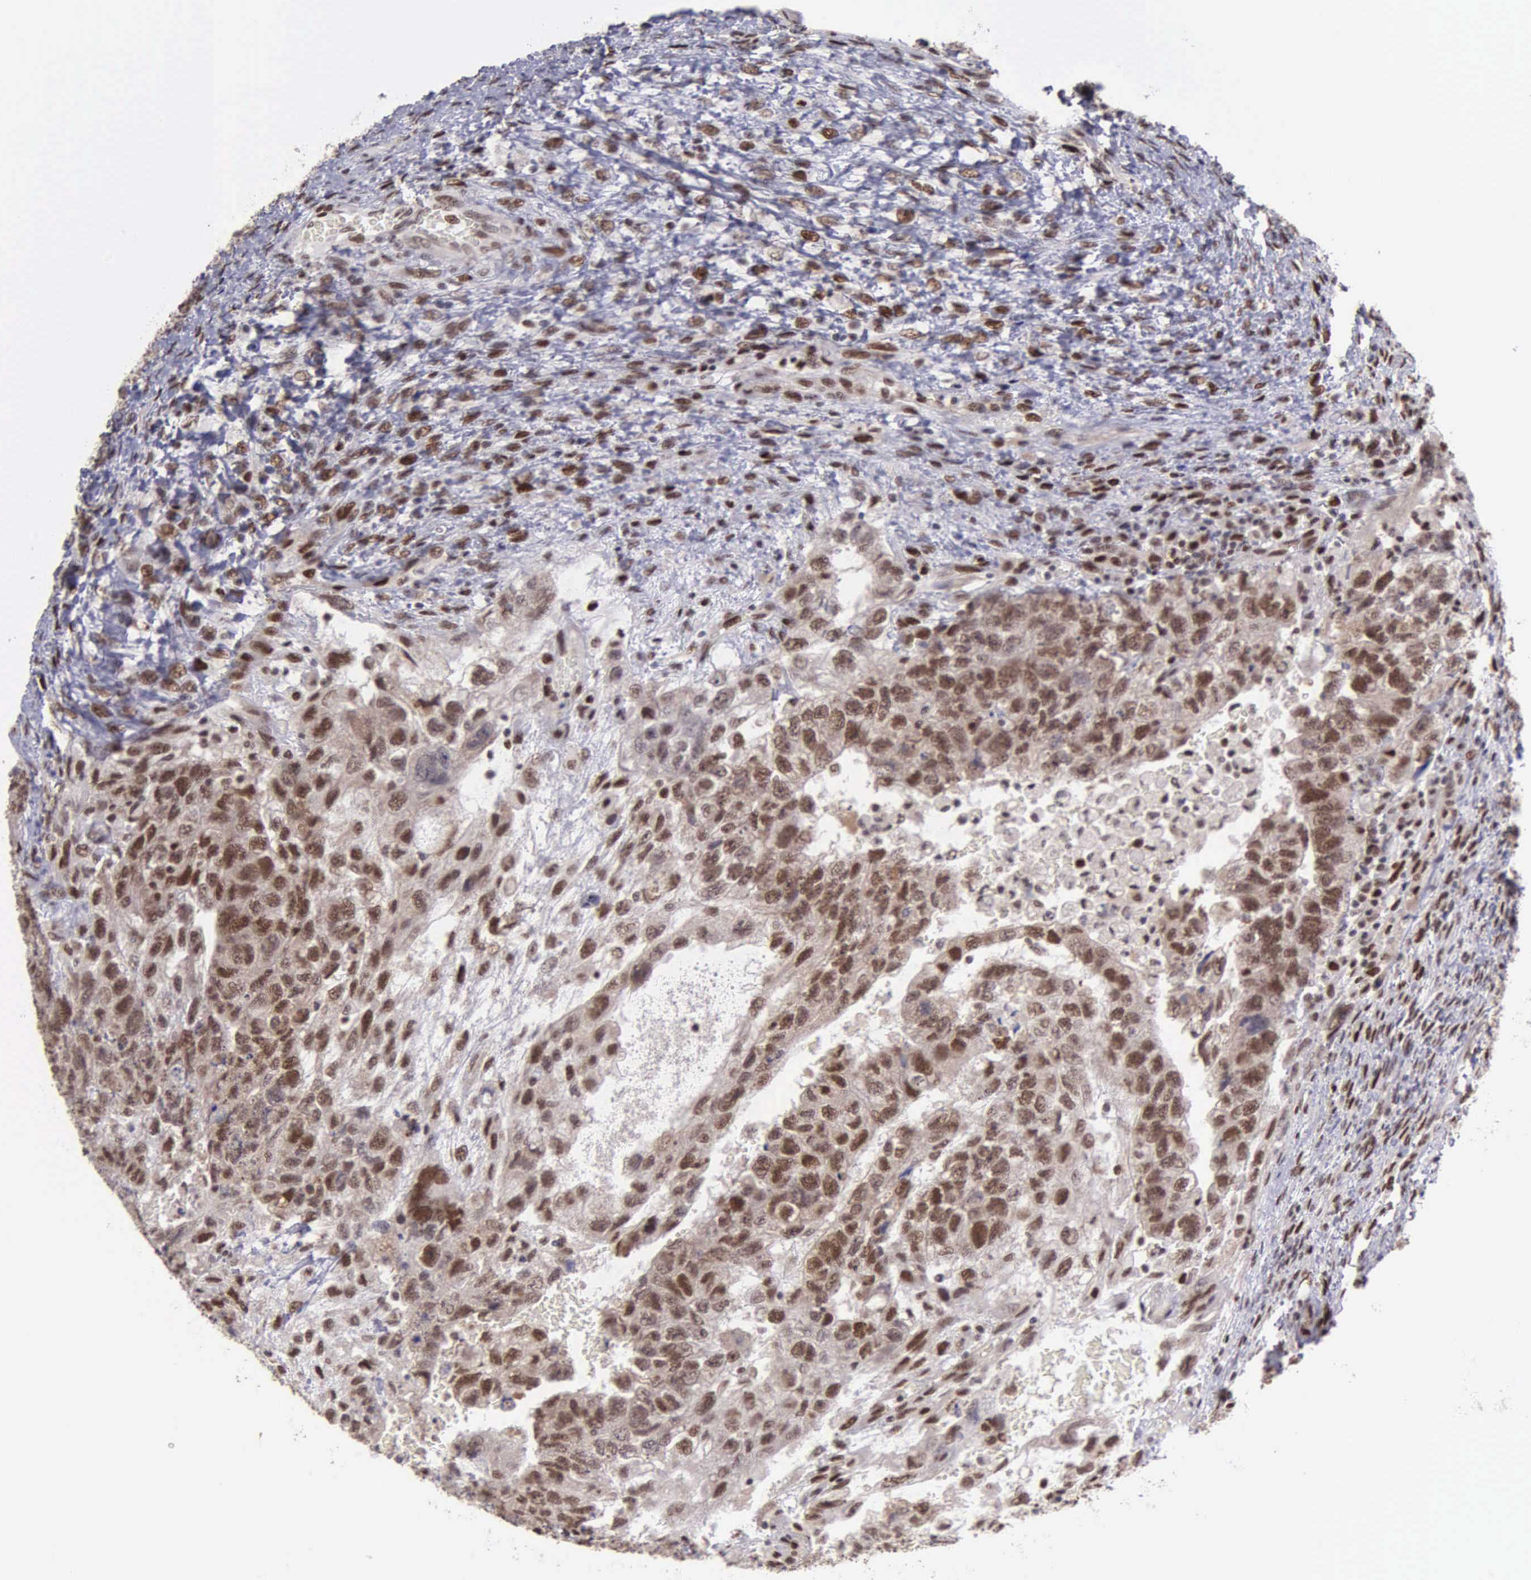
{"staining": {"intensity": "moderate", "quantity": "25%-75%", "location": "cytoplasmic/membranous,nuclear"}, "tissue": "testis cancer", "cell_type": "Tumor cells", "image_type": "cancer", "snomed": [{"axis": "morphology", "description": "Carcinoma, Embryonal, NOS"}, {"axis": "topography", "description": "Testis"}], "caption": "Moderate cytoplasmic/membranous and nuclear protein positivity is identified in about 25%-75% of tumor cells in testis cancer (embryonal carcinoma).", "gene": "UBR7", "patient": {"sex": "male", "age": 36}}